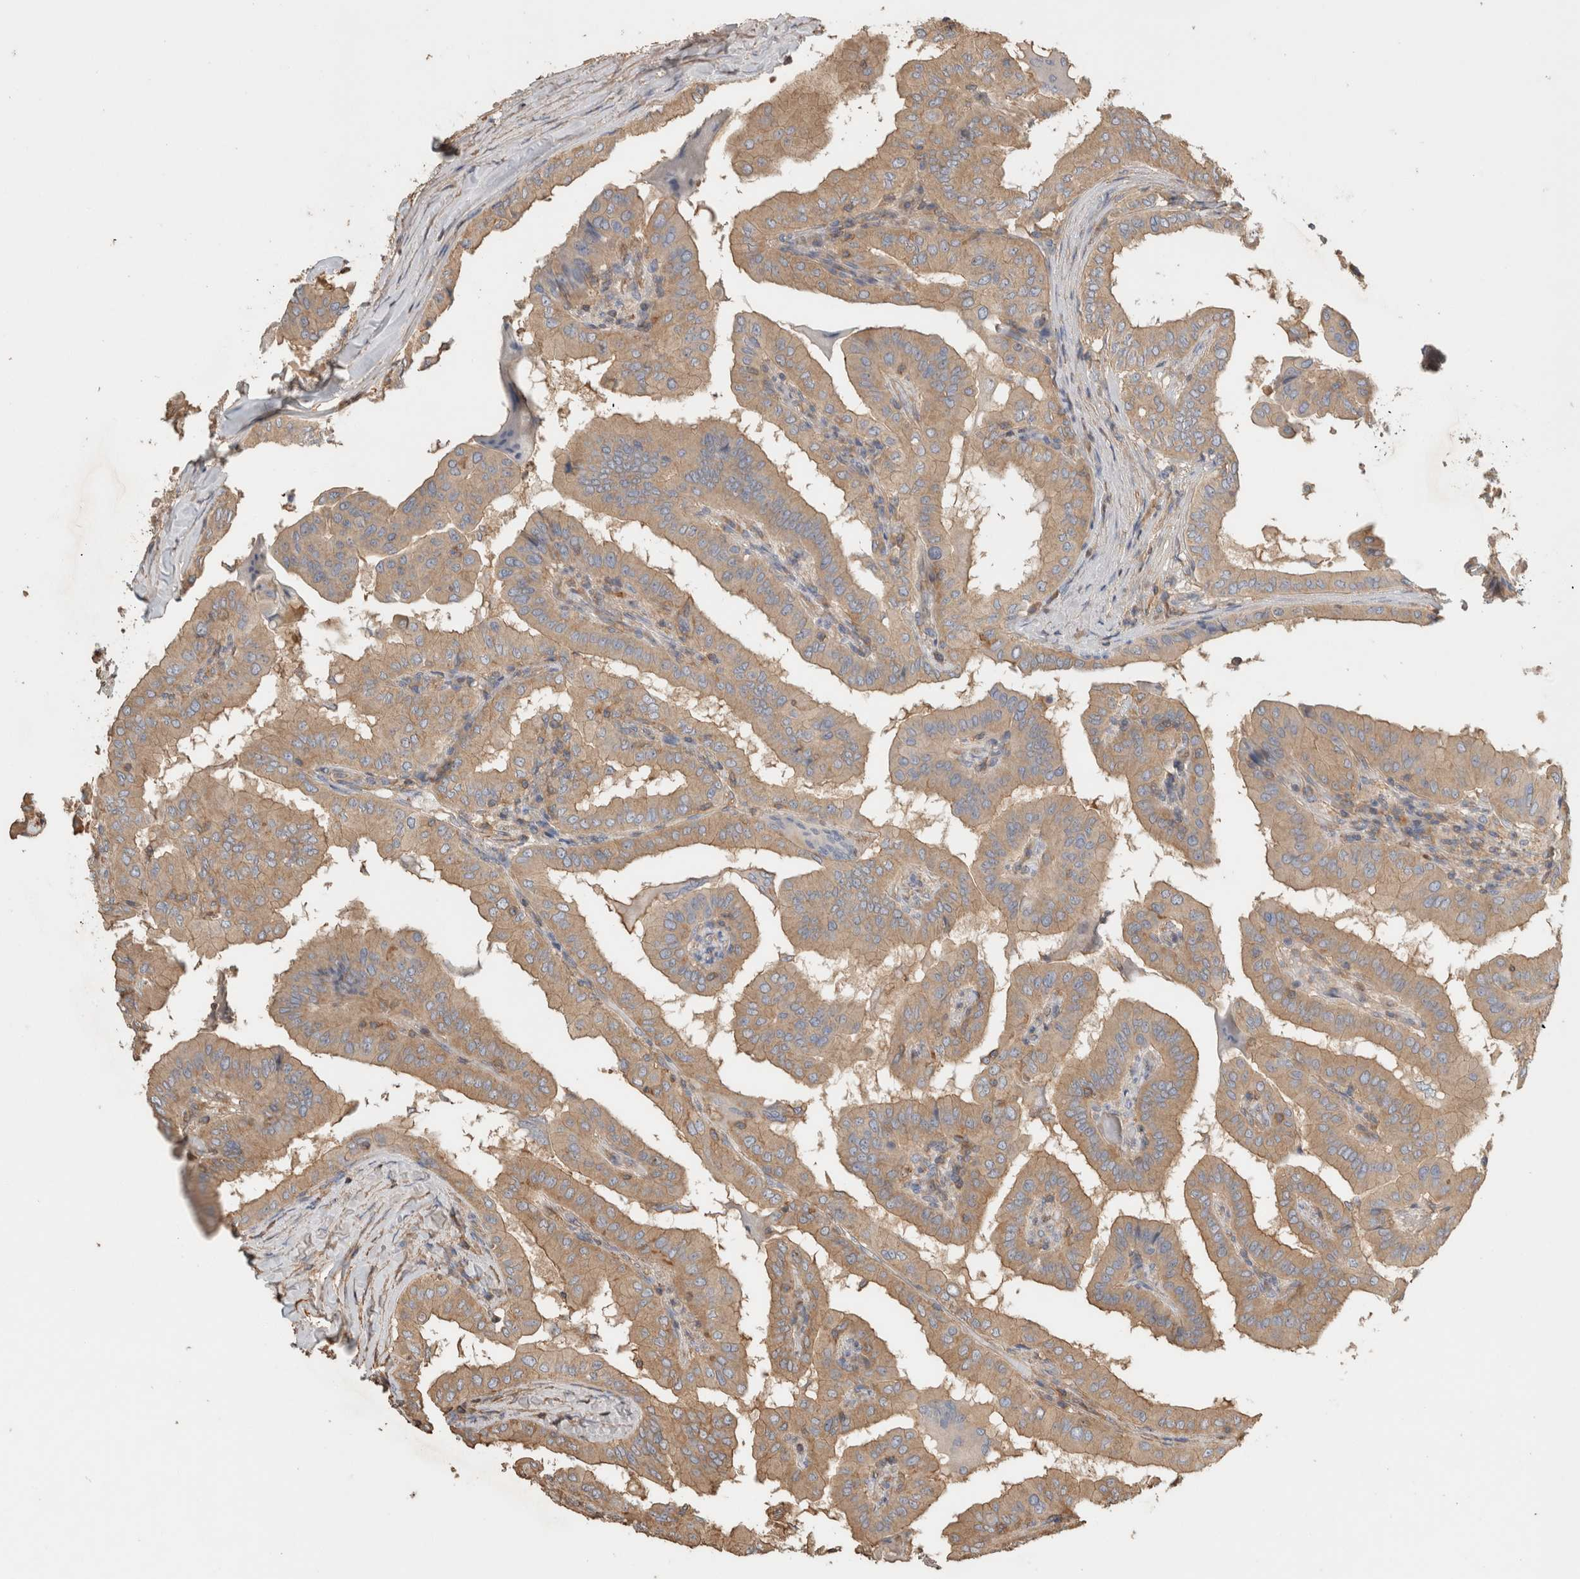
{"staining": {"intensity": "moderate", "quantity": ">75%", "location": "cytoplasmic/membranous"}, "tissue": "thyroid cancer", "cell_type": "Tumor cells", "image_type": "cancer", "snomed": [{"axis": "morphology", "description": "Papillary adenocarcinoma, NOS"}, {"axis": "topography", "description": "Thyroid gland"}], "caption": "The immunohistochemical stain shows moderate cytoplasmic/membranous positivity in tumor cells of thyroid cancer (papillary adenocarcinoma) tissue. (DAB (3,3'-diaminobenzidine) IHC, brown staining for protein, blue staining for nuclei).", "gene": "EIF4G3", "patient": {"sex": "male", "age": 33}}